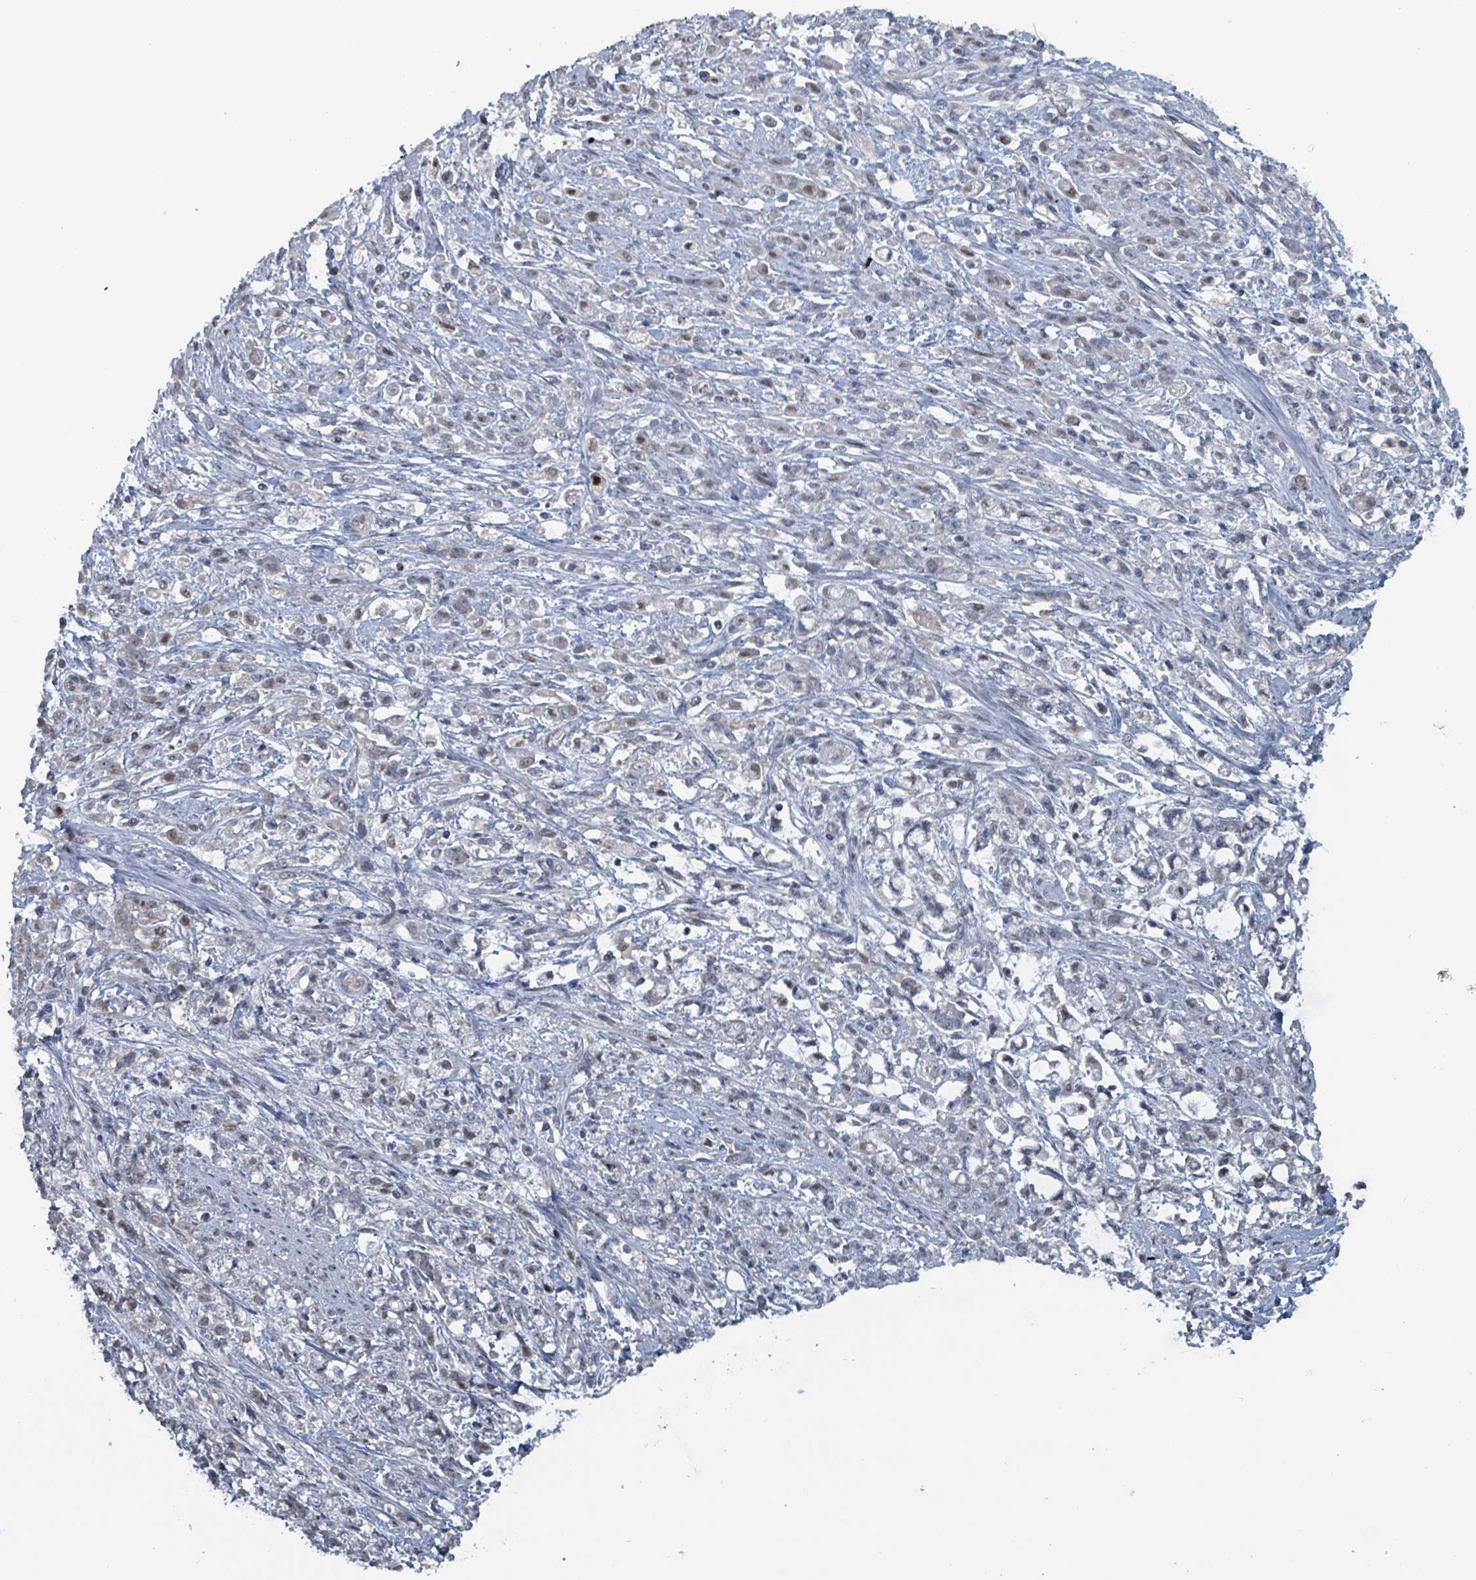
{"staining": {"intensity": "weak", "quantity": "<25%", "location": "nuclear"}, "tissue": "stomach cancer", "cell_type": "Tumor cells", "image_type": "cancer", "snomed": [{"axis": "morphology", "description": "Adenocarcinoma, NOS"}, {"axis": "topography", "description": "Stomach"}], "caption": "An image of adenocarcinoma (stomach) stained for a protein demonstrates no brown staining in tumor cells. (Stains: DAB (3,3'-diaminobenzidine) IHC with hematoxylin counter stain, Microscopy: brightfield microscopy at high magnification).", "gene": "BIVM", "patient": {"sex": "female", "age": 60}}